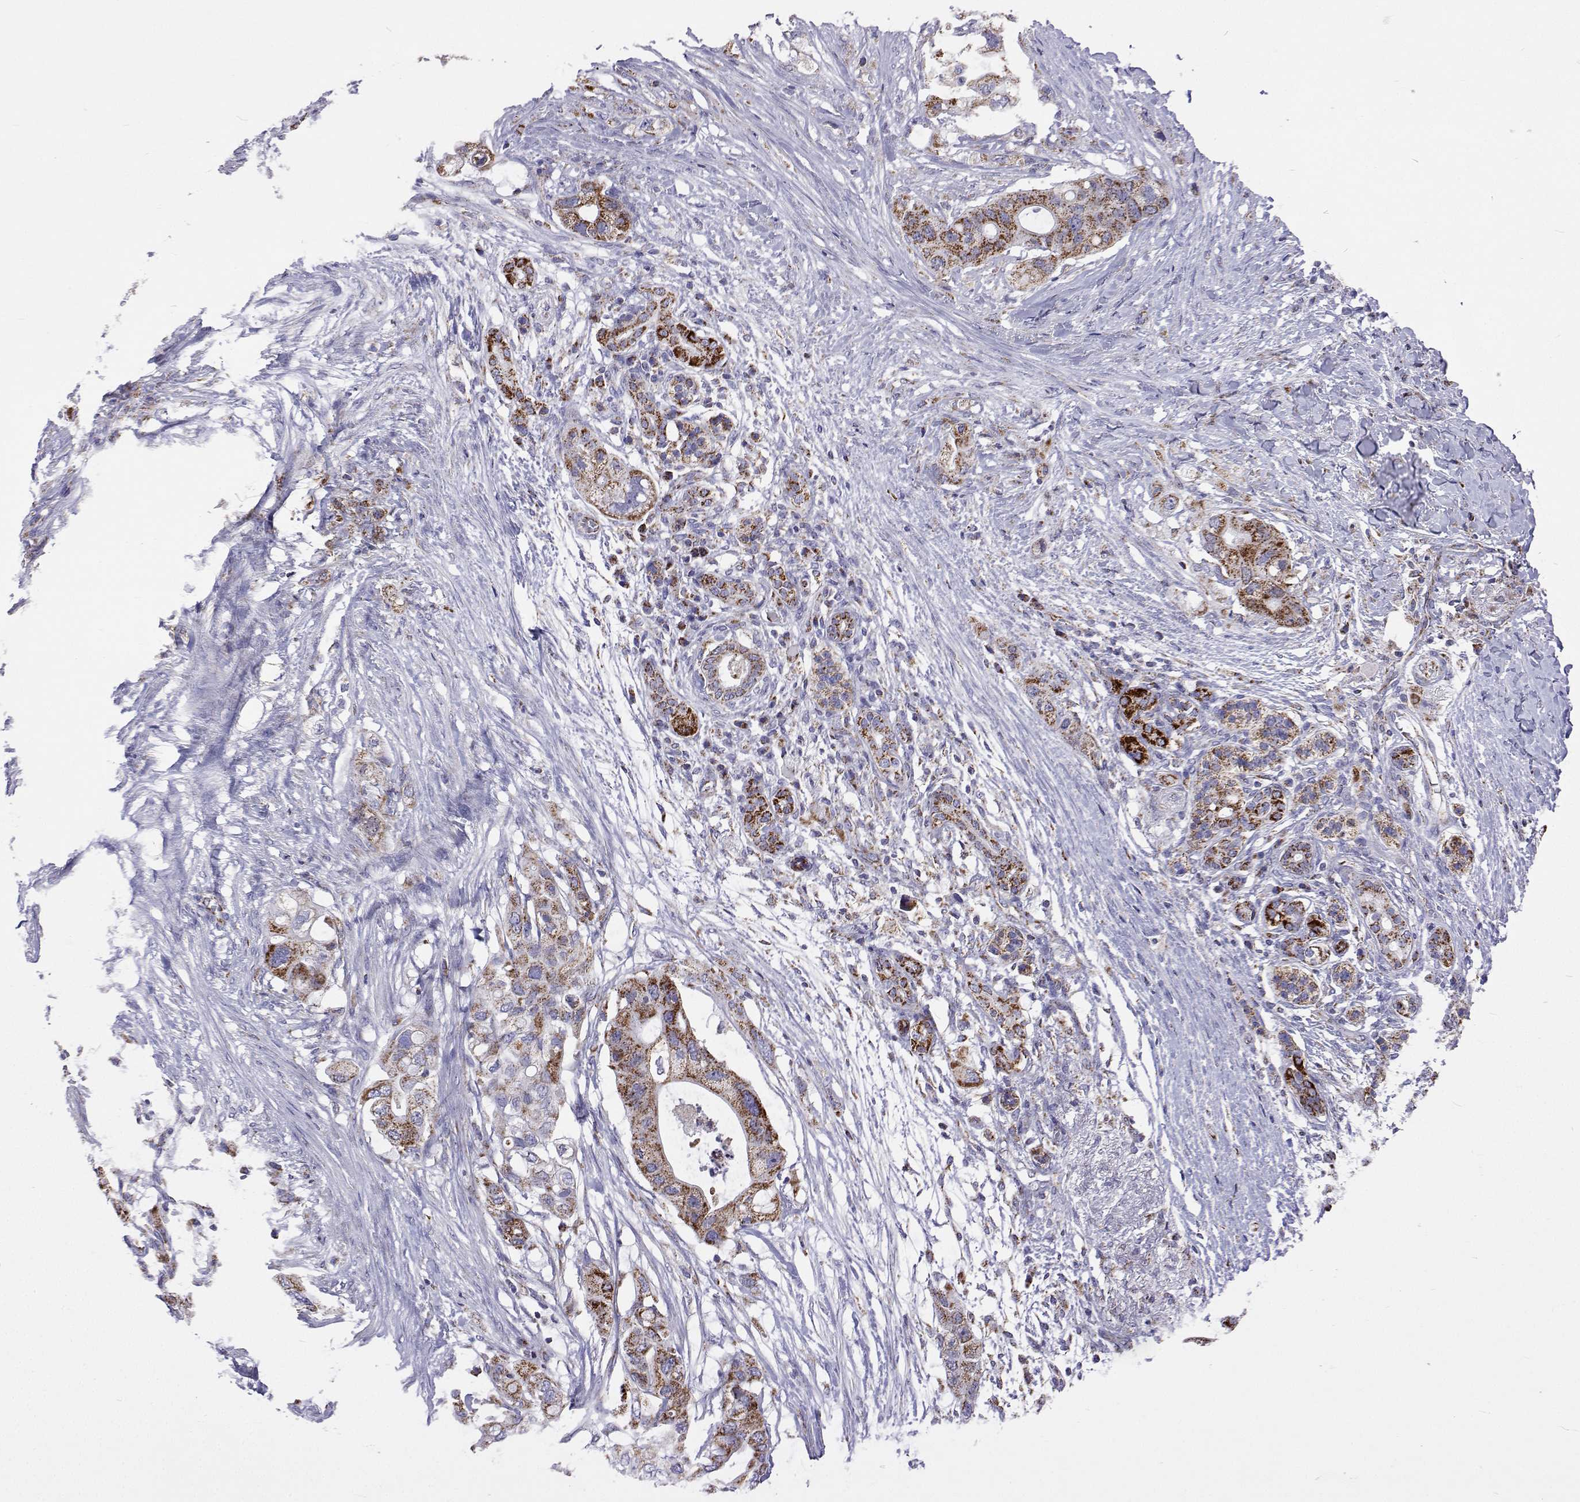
{"staining": {"intensity": "moderate", "quantity": ">75%", "location": "cytoplasmic/membranous"}, "tissue": "pancreatic cancer", "cell_type": "Tumor cells", "image_type": "cancer", "snomed": [{"axis": "morphology", "description": "Adenocarcinoma, NOS"}, {"axis": "topography", "description": "Pancreas"}], "caption": "DAB immunohistochemical staining of human pancreatic cancer (adenocarcinoma) exhibits moderate cytoplasmic/membranous protein staining in approximately >75% of tumor cells.", "gene": "MCCC2", "patient": {"sex": "female", "age": 72}}